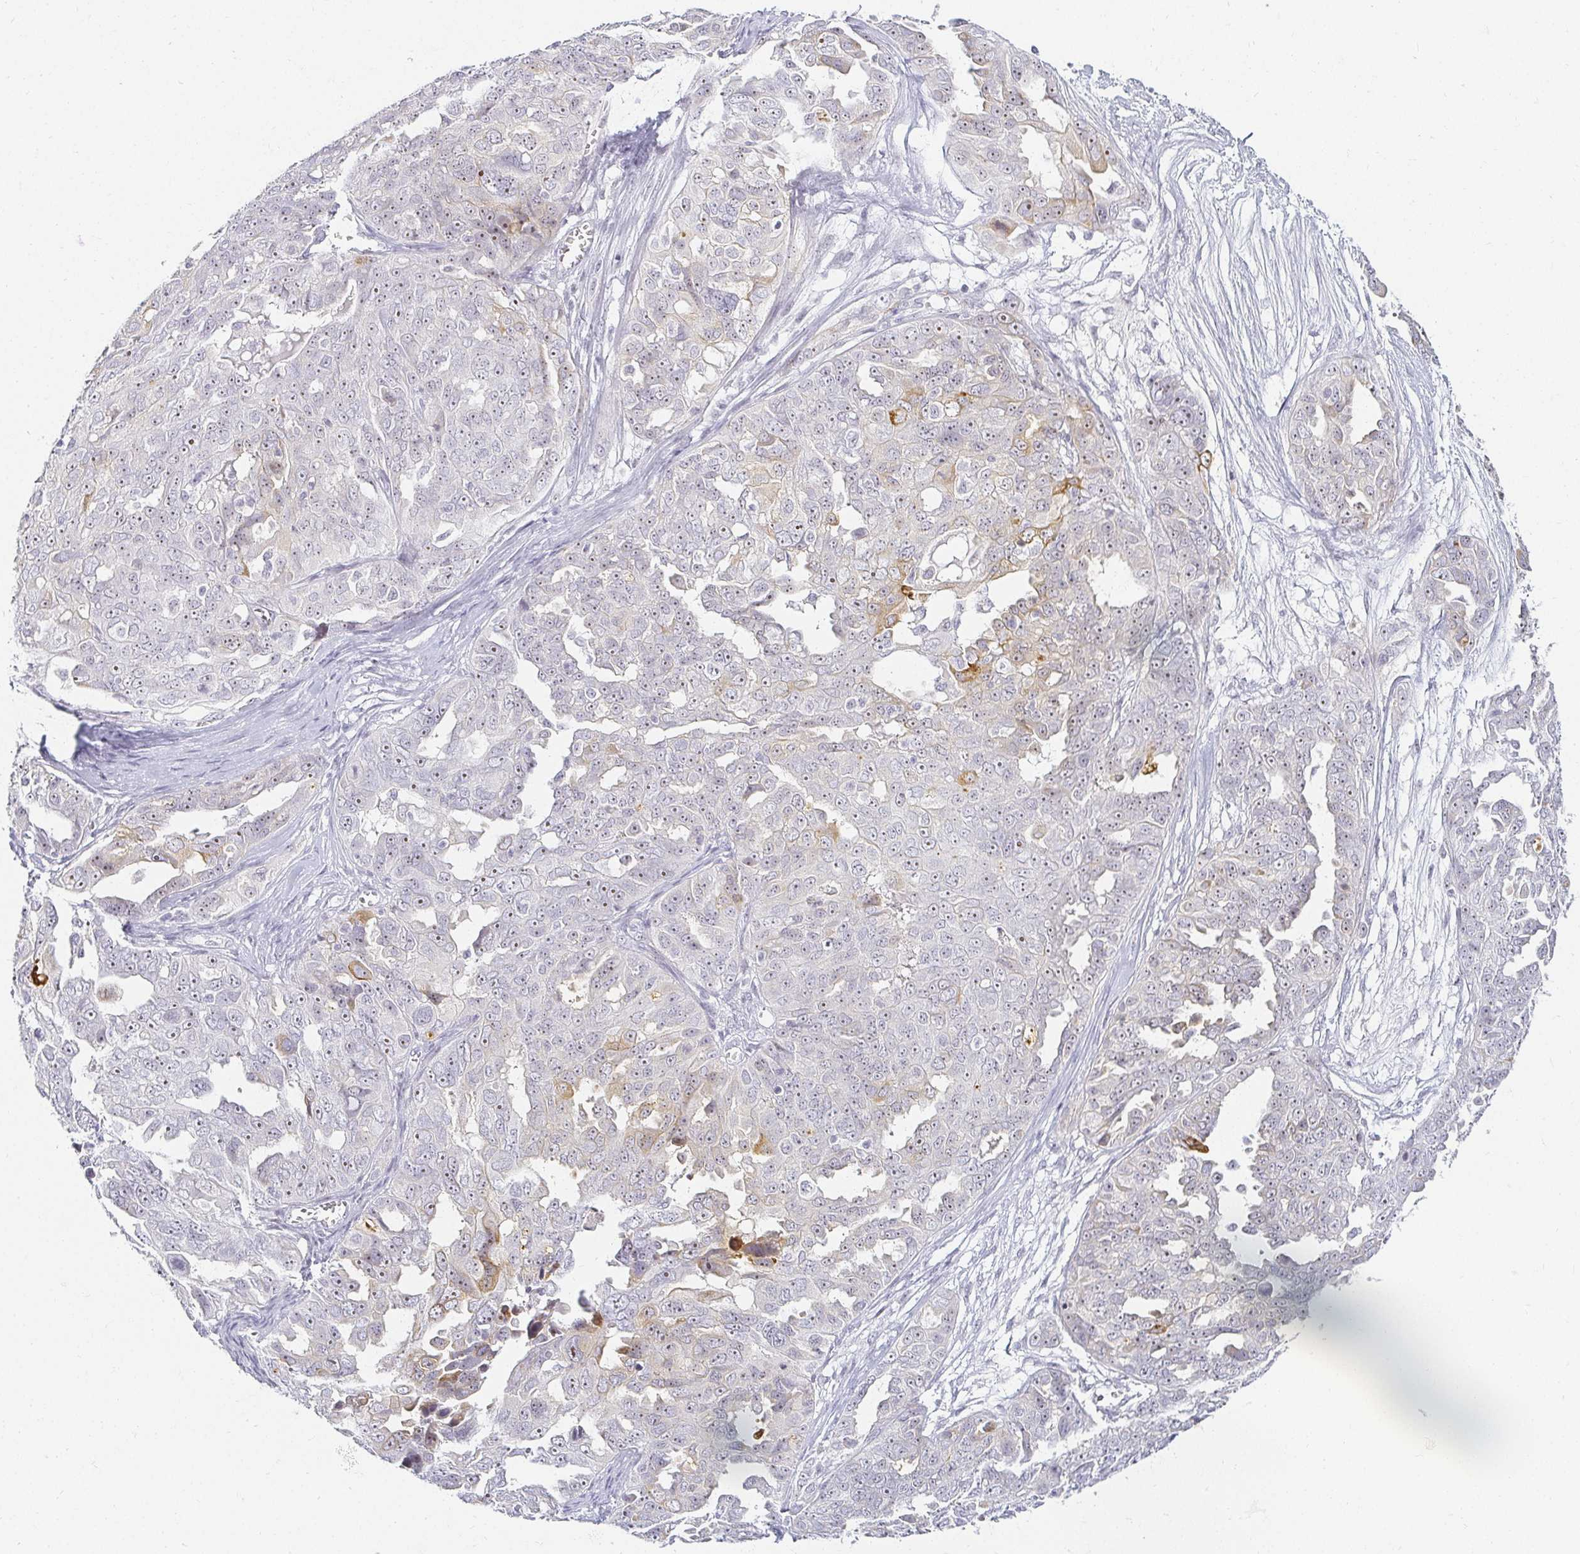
{"staining": {"intensity": "moderate", "quantity": "<25%", "location": "cytoplasmic/membranous,nuclear"}, "tissue": "ovarian cancer", "cell_type": "Tumor cells", "image_type": "cancer", "snomed": [{"axis": "morphology", "description": "Carcinoma, endometroid"}, {"axis": "topography", "description": "Ovary"}], "caption": "Protein positivity by immunohistochemistry (IHC) shows moderate cytoplasmic/membranous and nuclear staining in approximately <25% of tumor cells in ovarian endometroid carcinoma.", "gene": "ACAN", "patient": {"sex": "female", "age": 70}}